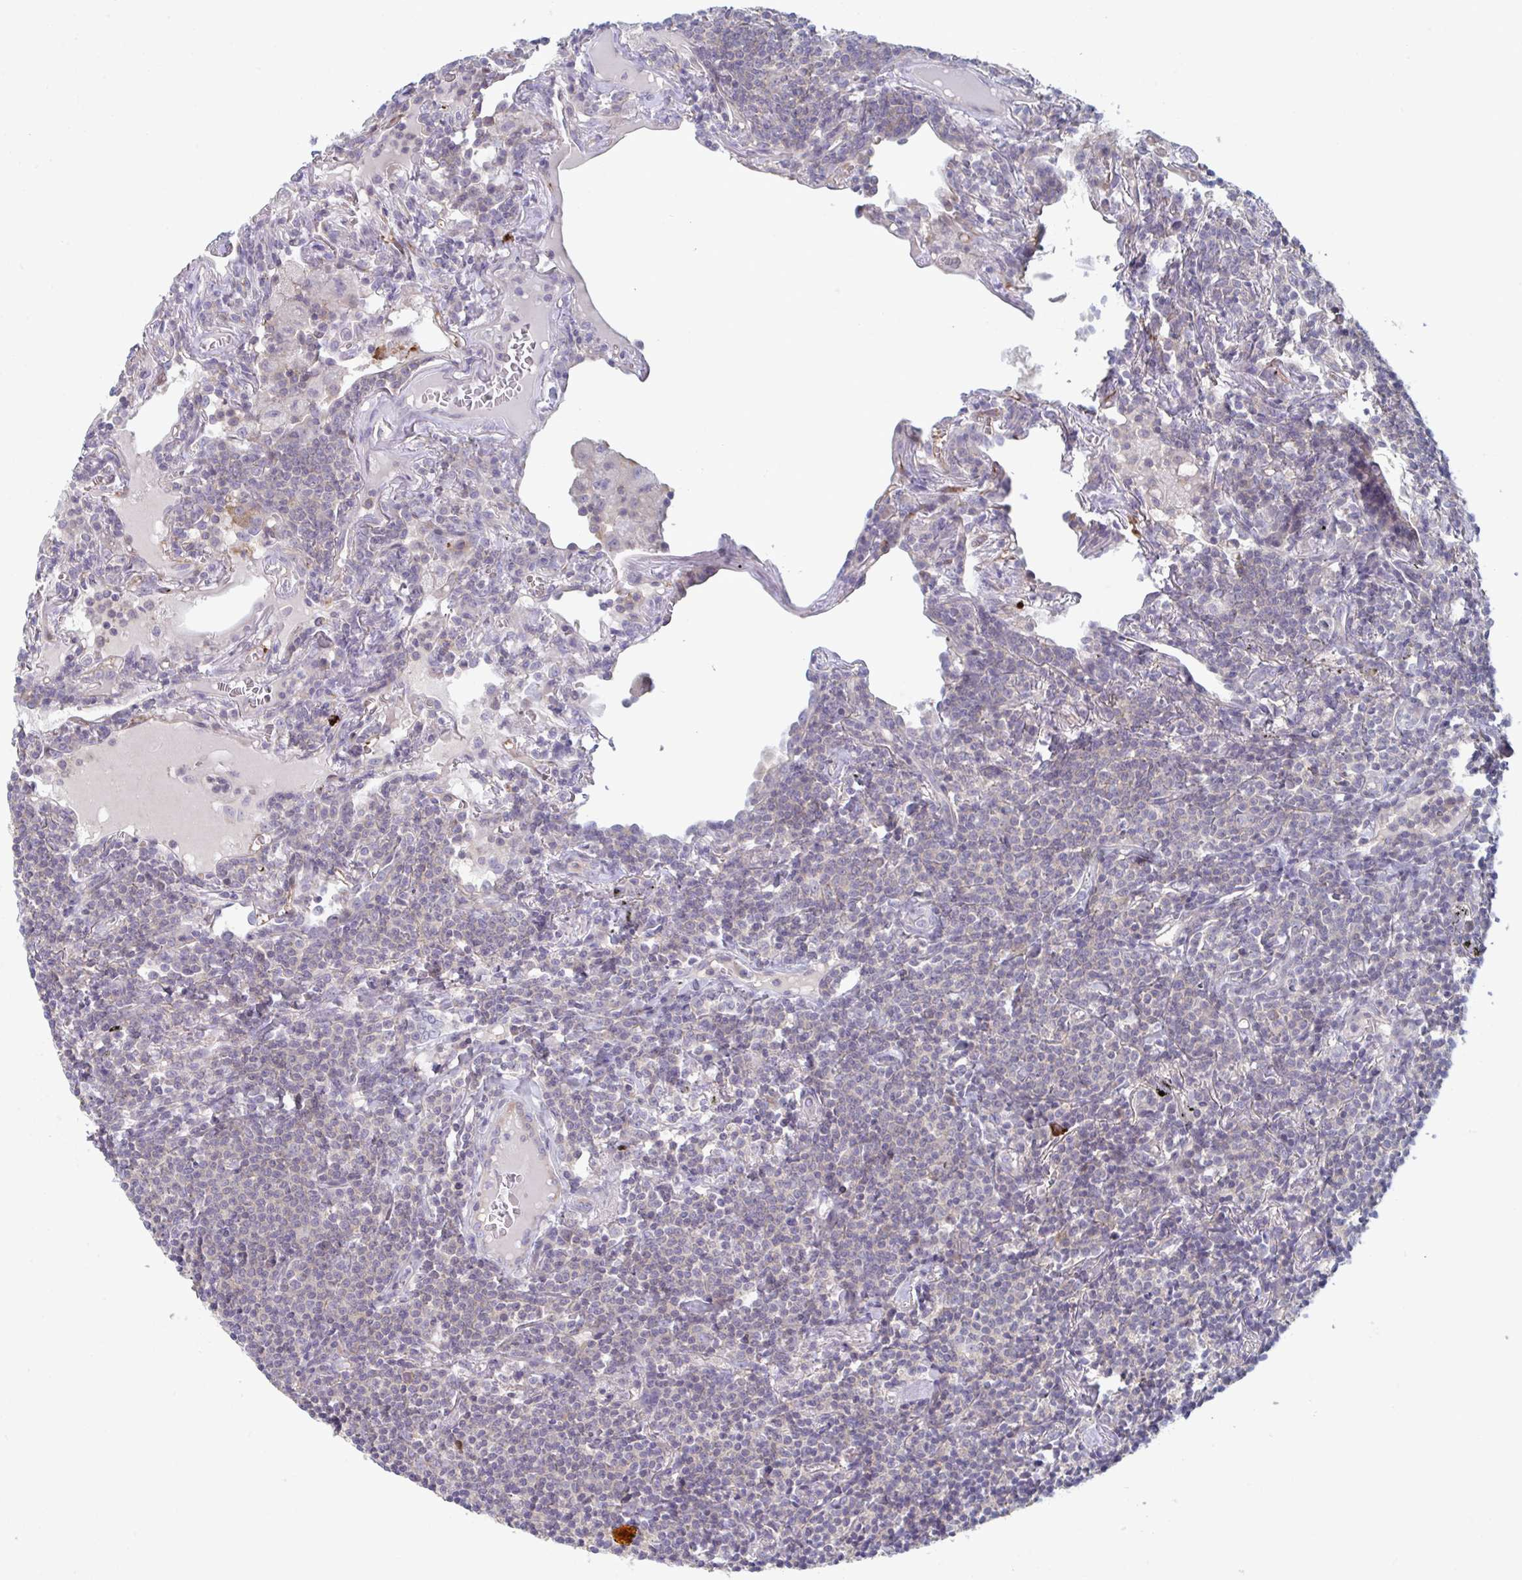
{"staining": {"intensity": "negative", "quantity": "none", "location": "none"}, "tissue": "lymphoma", "cell_type": "Tumor cells", "image_type": "cancer", "snomed": [{"axis": "morphology", "description": "Malignant lymphoma, non-Hodgkin's type, Low grade"}, {"axis": "topography", "description": "Lung"}], "caption": "This is a micrograph of immunohistochemistry (IHC) staining of lymphoma, which shows no positivity in tumor cells. (DAB (3,3'-diaminobenzidine) IHC visualized using brightfield microscopy, high magnification).", "gene": "STK26", "patient": {"sex": "female", "age": 71}}